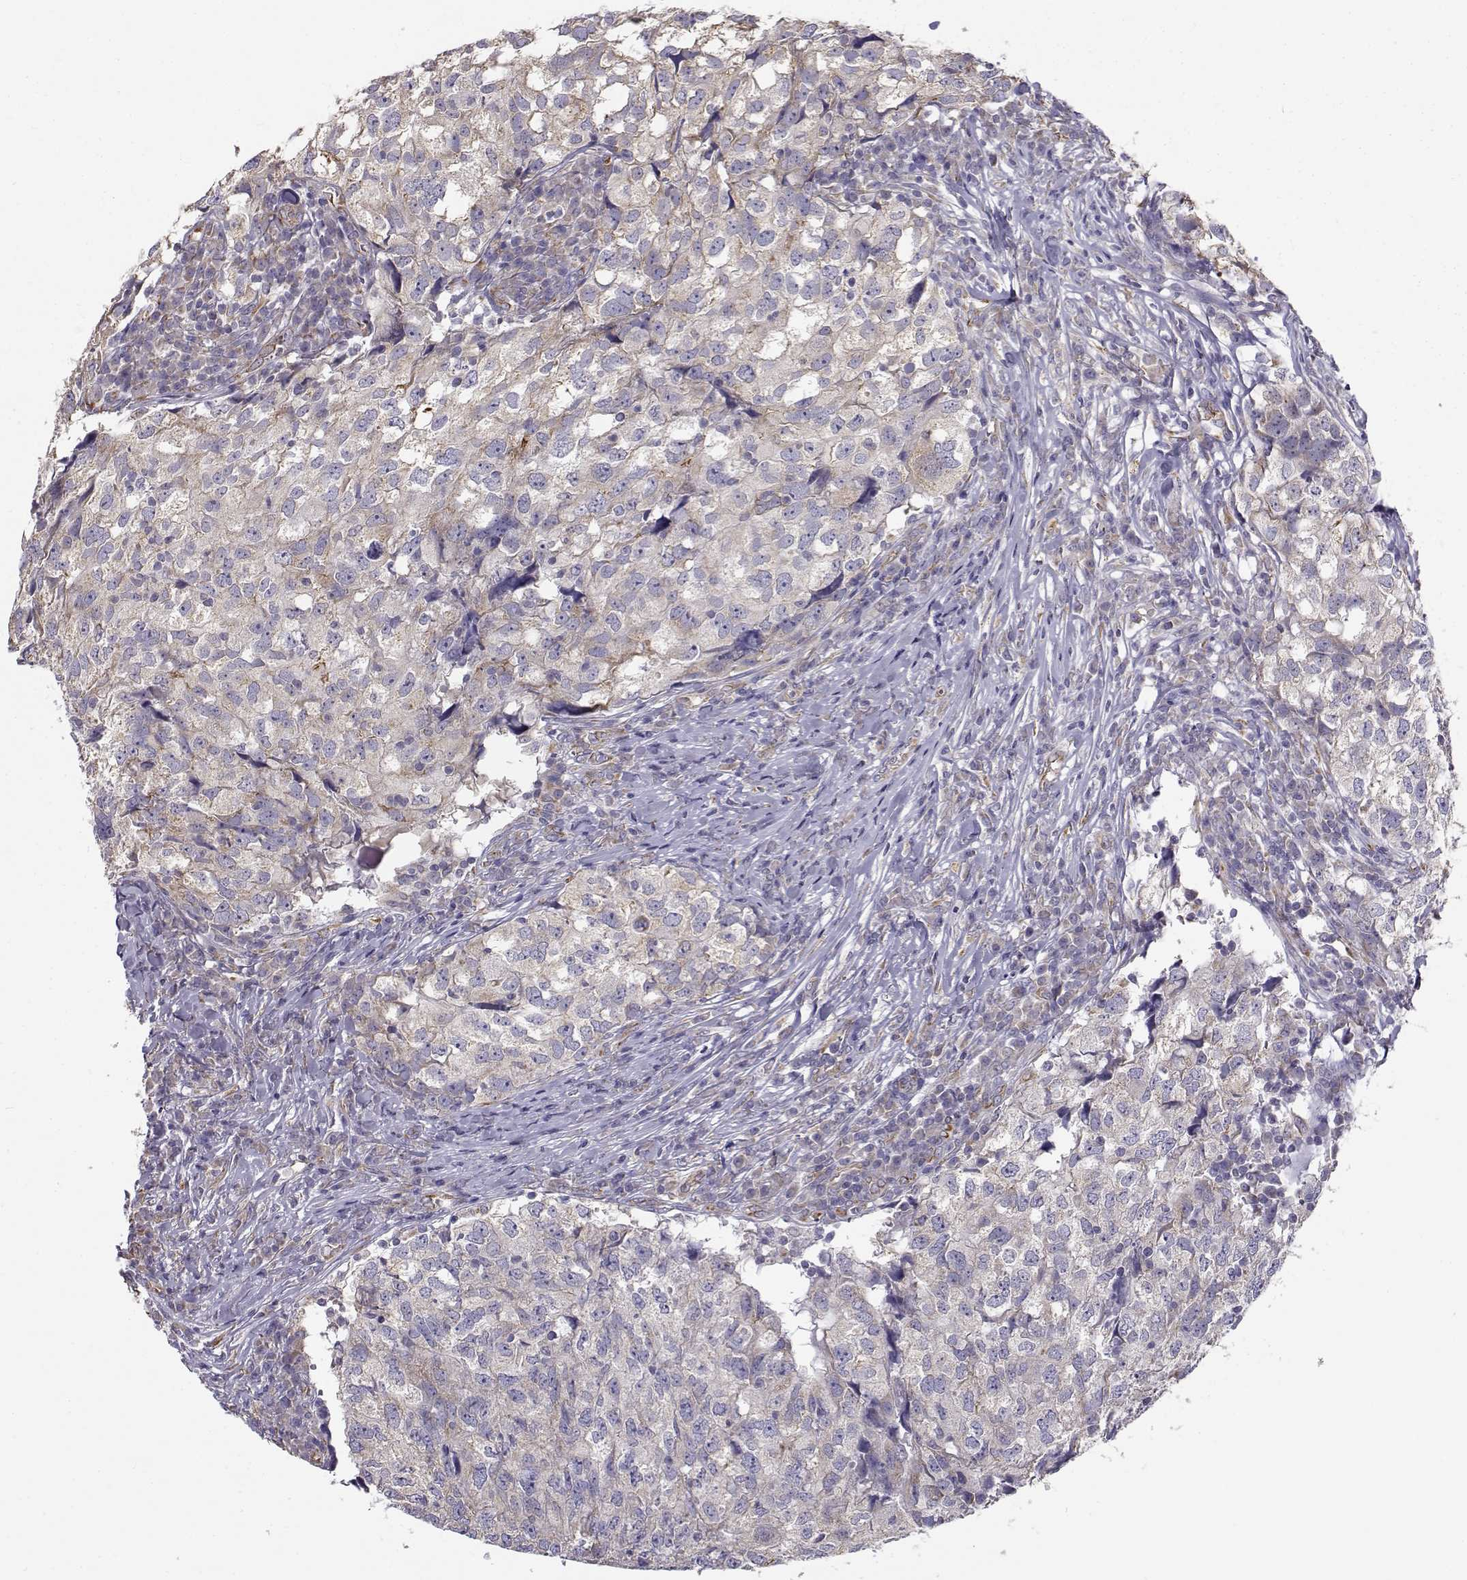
{"staining": {"intensity": "weak", "quantity": "<25%", "location": "cytoplasmic/membranous"}, "tissue": "breast cancer", "cell_type": "Tumor cells", "image_type": "cancer", "snomed": [{"axis": "morphology", "description": "Duct carcinoma"}, {"axis": "topography", "description": "Breast"}], "caption": "This image is of breast invasive ductal carcinoma stained with IHC to label a protein in brown with the nuclei are counter-stained blue. There is no positivity in tumor cells.", "gene": "BEND6", "patient": {"sex": "female", "age": 30}}